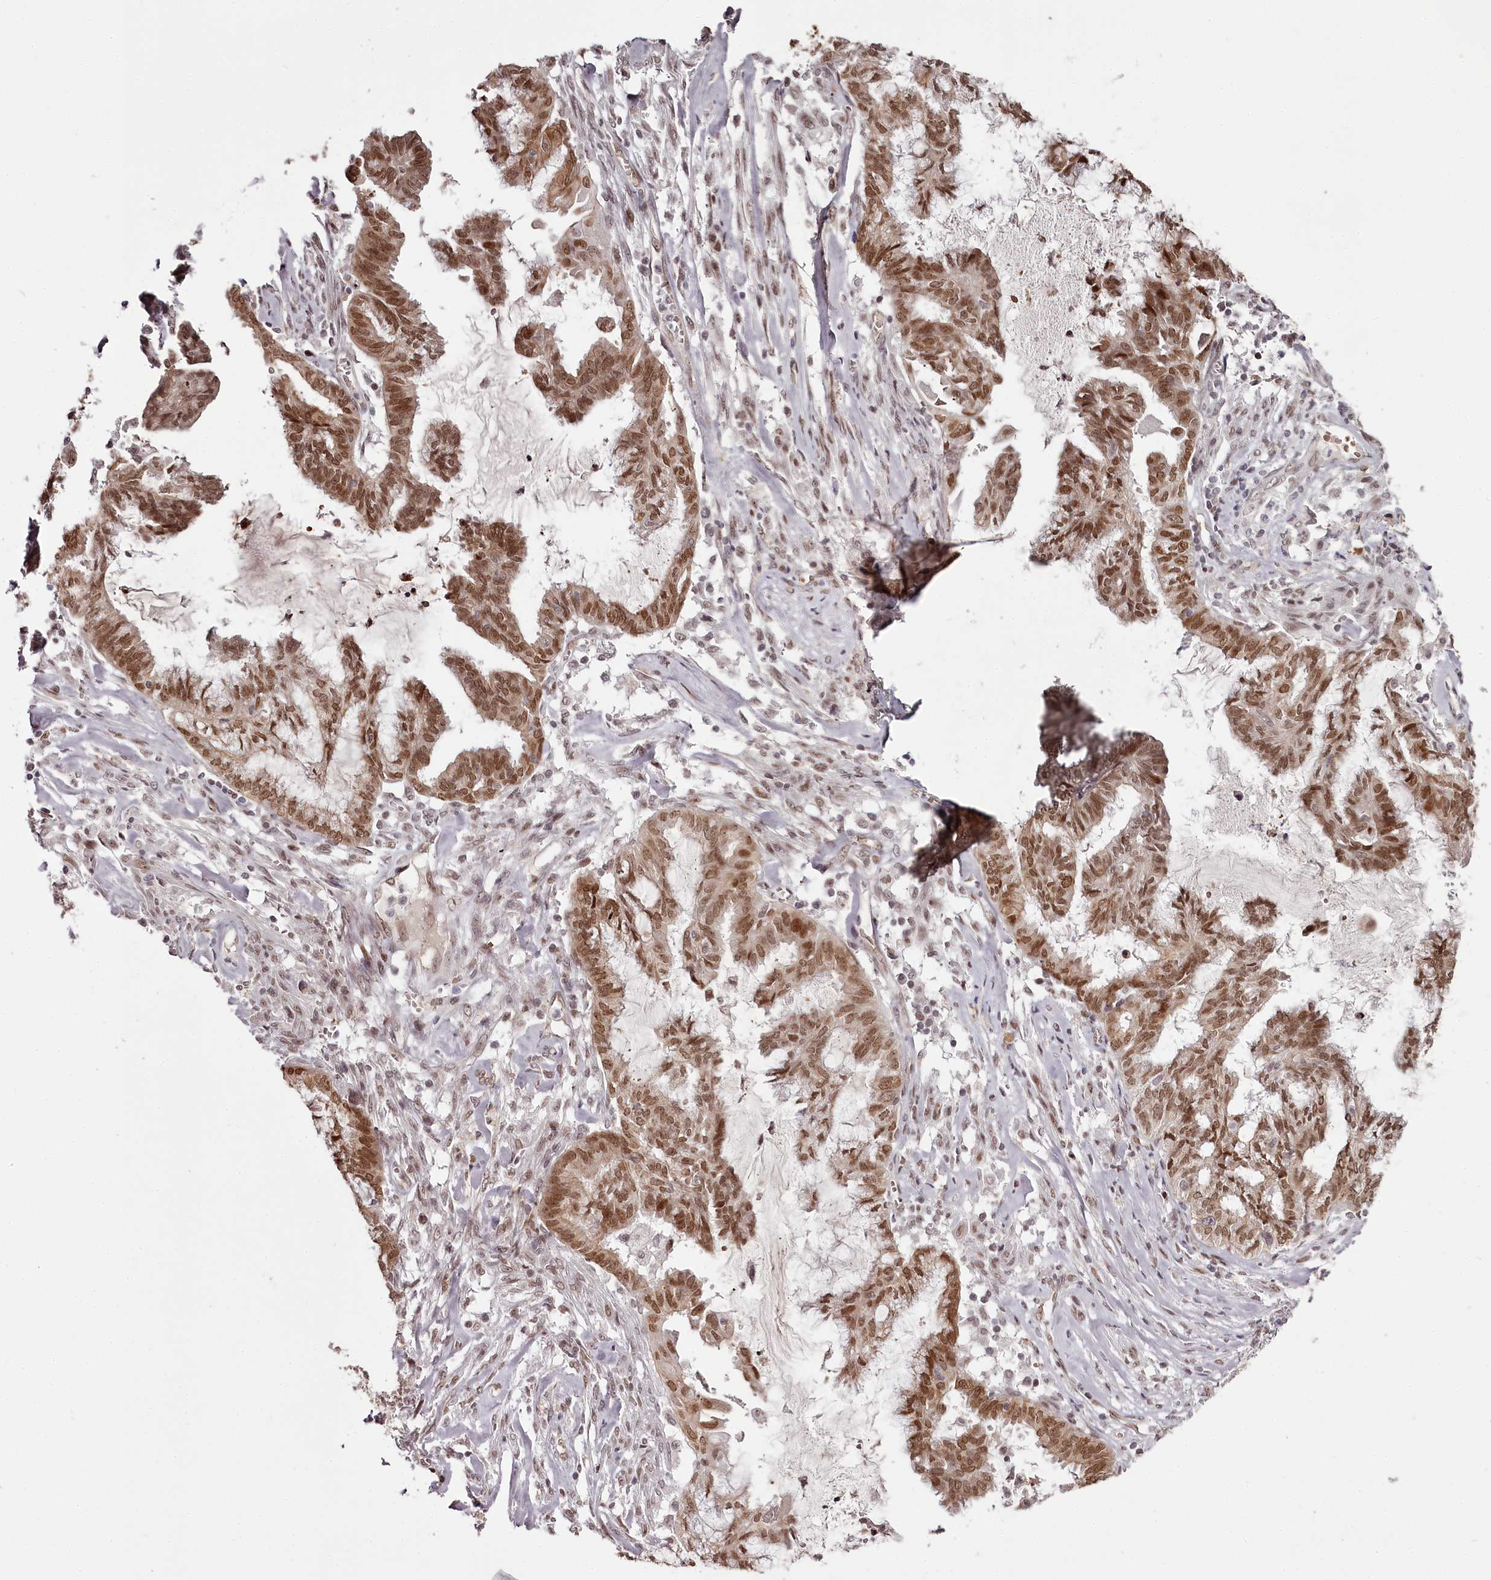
{"staining": {"intensity": "moderate", "quantity": ">75%", "location": "nuclear"}, "tissue": "endometrial cancer", "cell_type": "Tumor cells", "image_type": "cancer", "snomed": [{"axis": "morphology", "description": "Adenocarcinoma, NOS"}, {"axis": "topography", "description": "Endometrium"}], "caption": "There is medium levels of moderate nuclear expression in tumor cells of endometrial cancer (adenocarcinoma), as demonstrated by immunohistochemical staining (brown color).", "gene": "THYN1", "patient": {"sex": "female", "age": 86}}